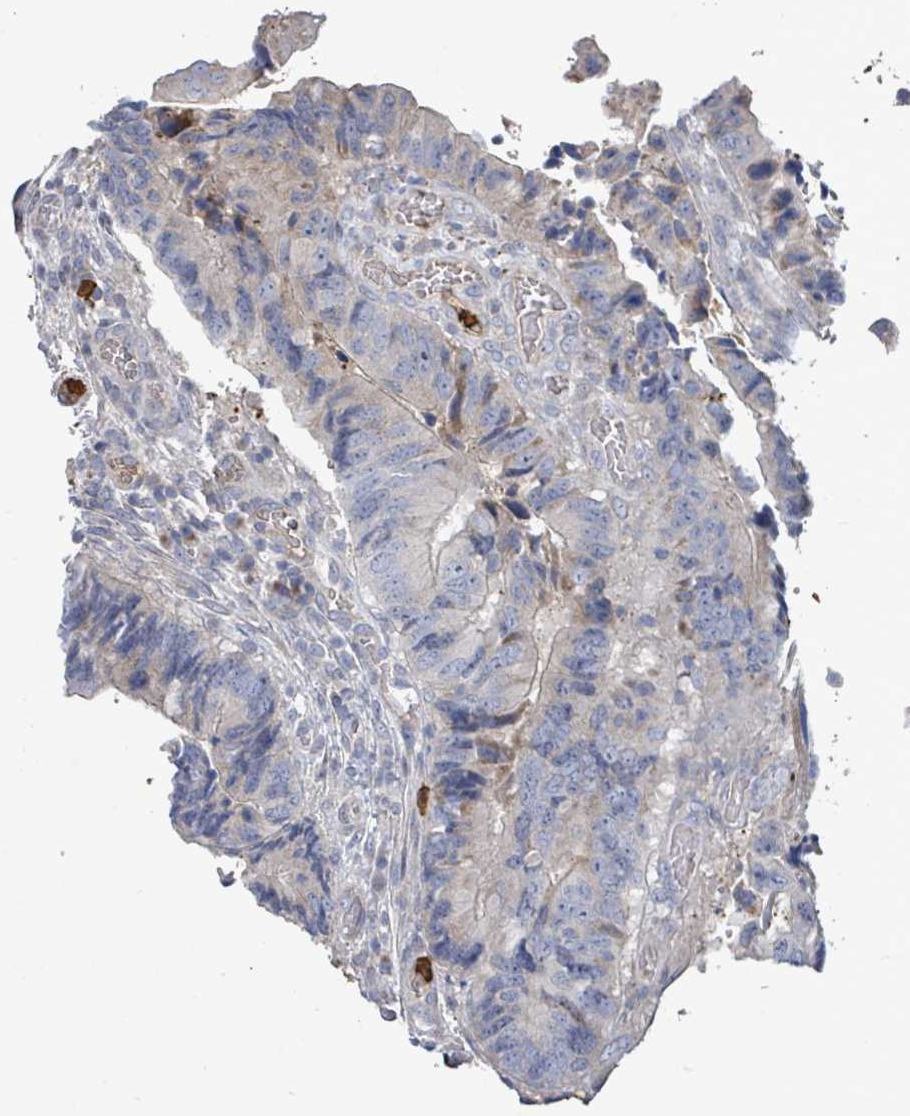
{"staining": {"intensity": "negative", "quantity": "none", "location": "none"}, "tissue": "colorectal cancer", "cell_type": "Tumor cells", "image_type": "cancer", "snomed": [{"axis": "morphology", "description": "Adenocarcinoma, NOS"}, {"axis": "topography", "description": "Colon"}], "caption": "Immunohistochemical staining of human colorectal adenocarcinoma shows no significant positivity in tumor cells.", "gene": "FAM210A", "patient": {"sex": "male", "age": 84}}